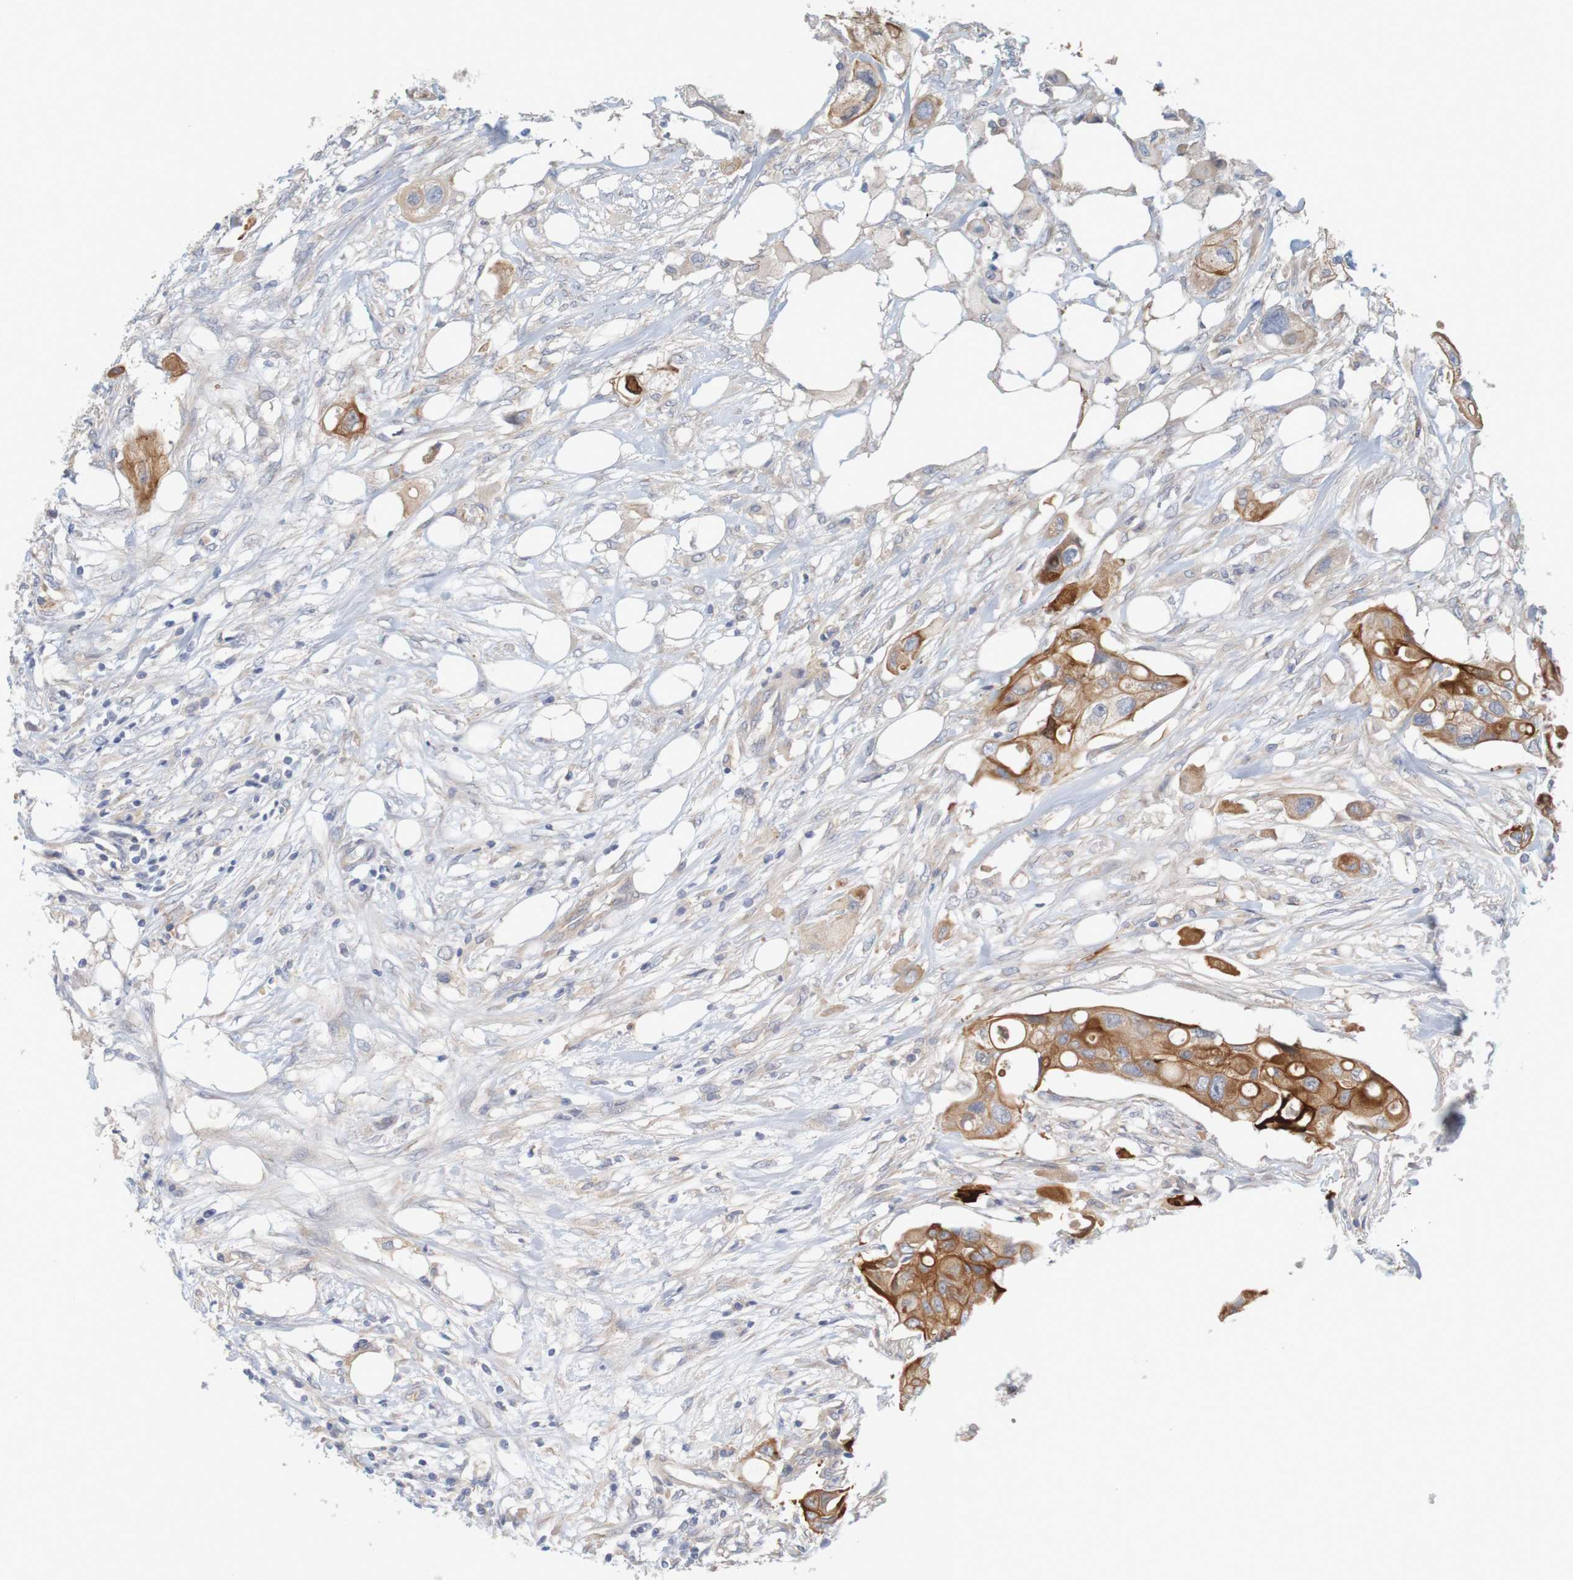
{"staining": {"intensity": "moderate", "quantity": ">75%", "location": "cytoplasmic/membranous"}, "tissue": "colorectal cancer", "cell_type": "Tumor cells", "image_type": "cancer", "snomed": [{"axis": "morphology", "description": "Adenocarcinoma, NOS"}, {"axis": "topography", "description": "Colon"}], "caption": "Immunohistochemistry (IHC) of colorectal cancer (adenocarcinoma) demonstrates medium levels of moderate cytoplasmic/membranous staining in about >75% of tumor cells.", "gene": "KRT23", "patient": {"sex": "female", "age": 57}}